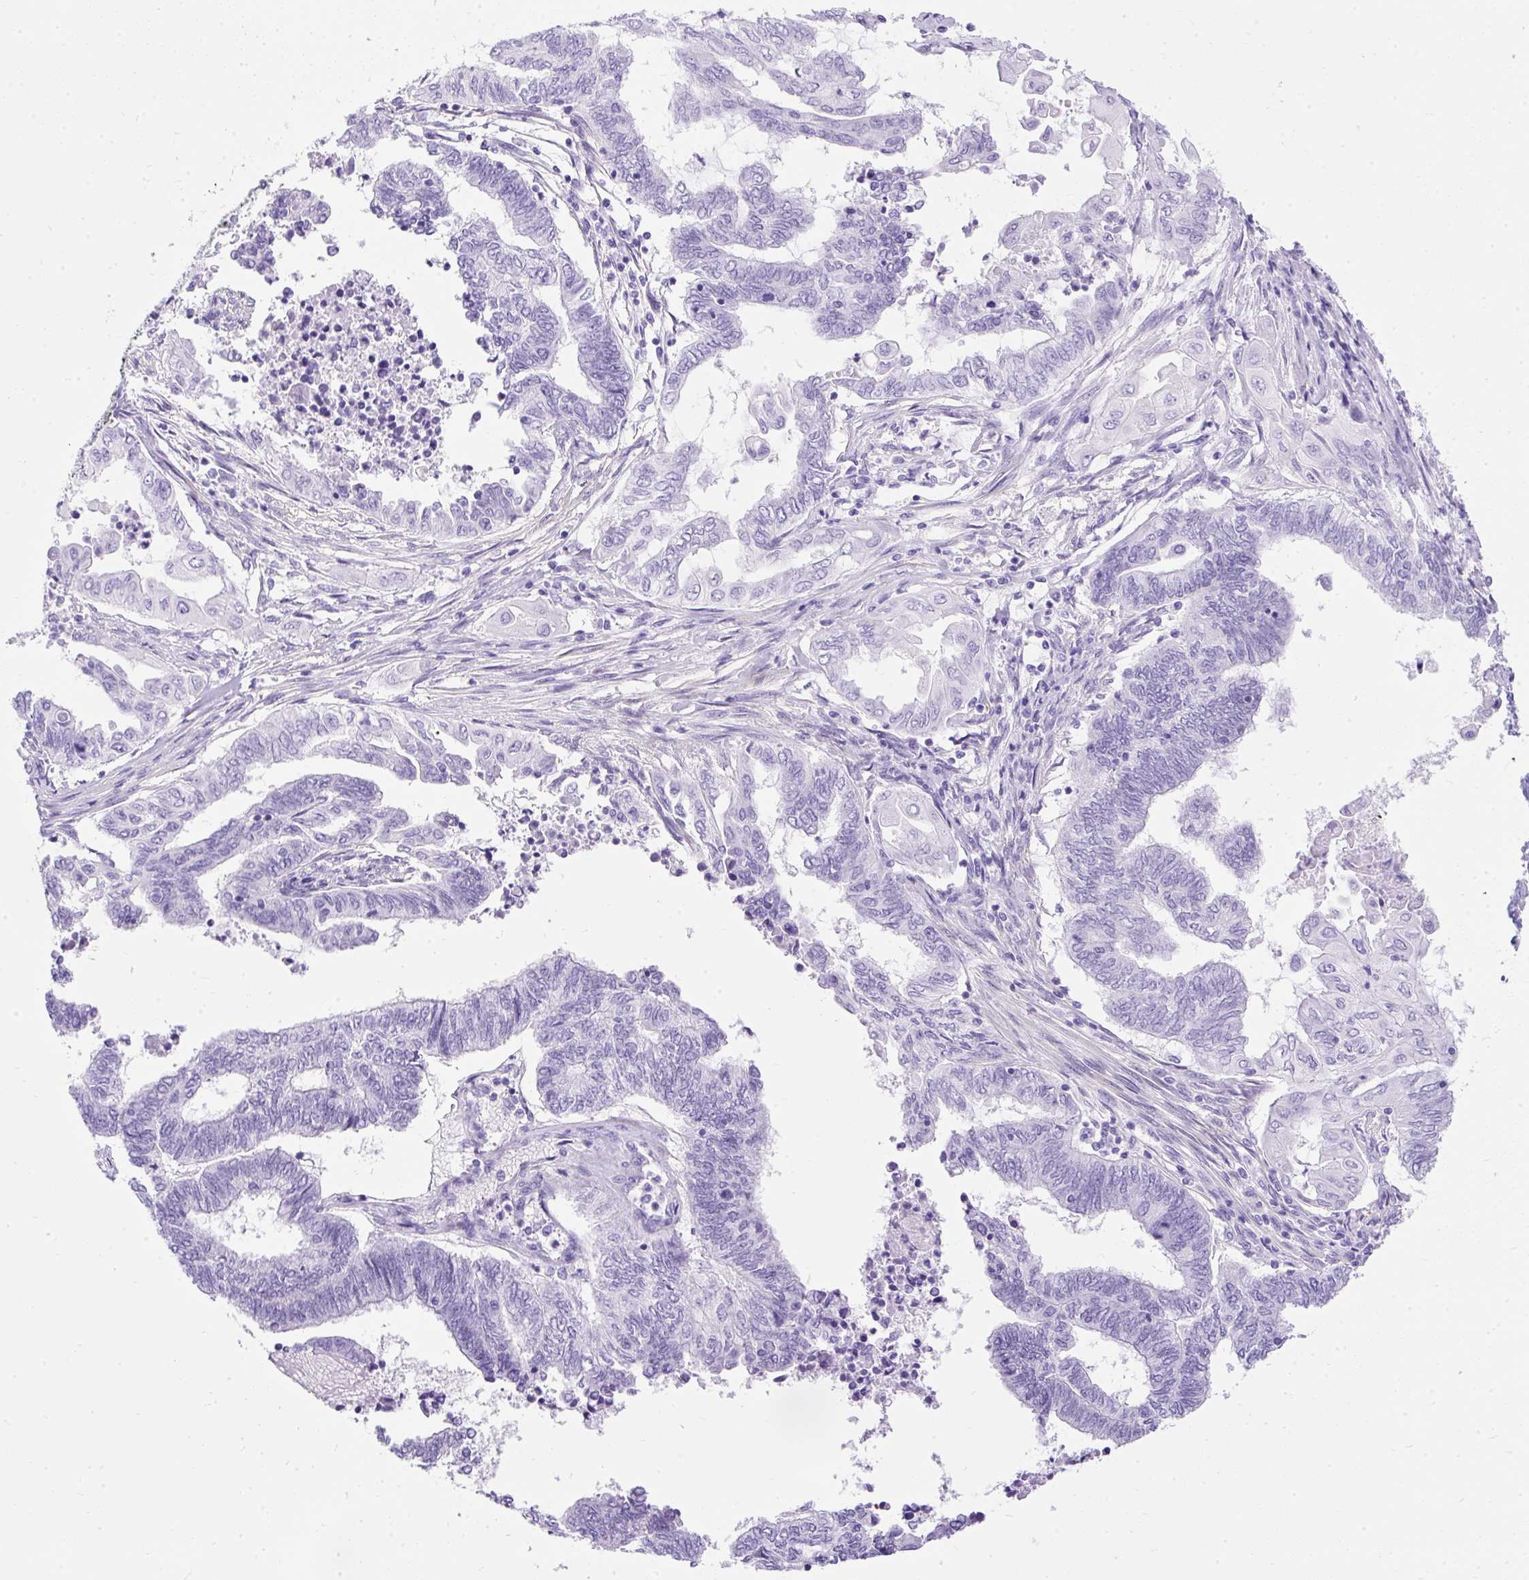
{"staining": {"intensity": "negative", "quantity": "none", "location": "none"}, "tissue": "endometrial cancer", "cell_type": "Tumor cells", "image_type": "cancer", "snomed": [{"axis": "morphology", "description": "Adenocarcinoma, NOS"}, {"axis": "topography", "description": "Uterus"}, {"axis": "topography", "description": "Endometrium"}], "caption": "Immunohistochemical staining of human endometrial adenocarcinoma shows no significant positivity in tumor cells.", "gene": "PVALB", "patient": {"sex": "female", "age": 70}}